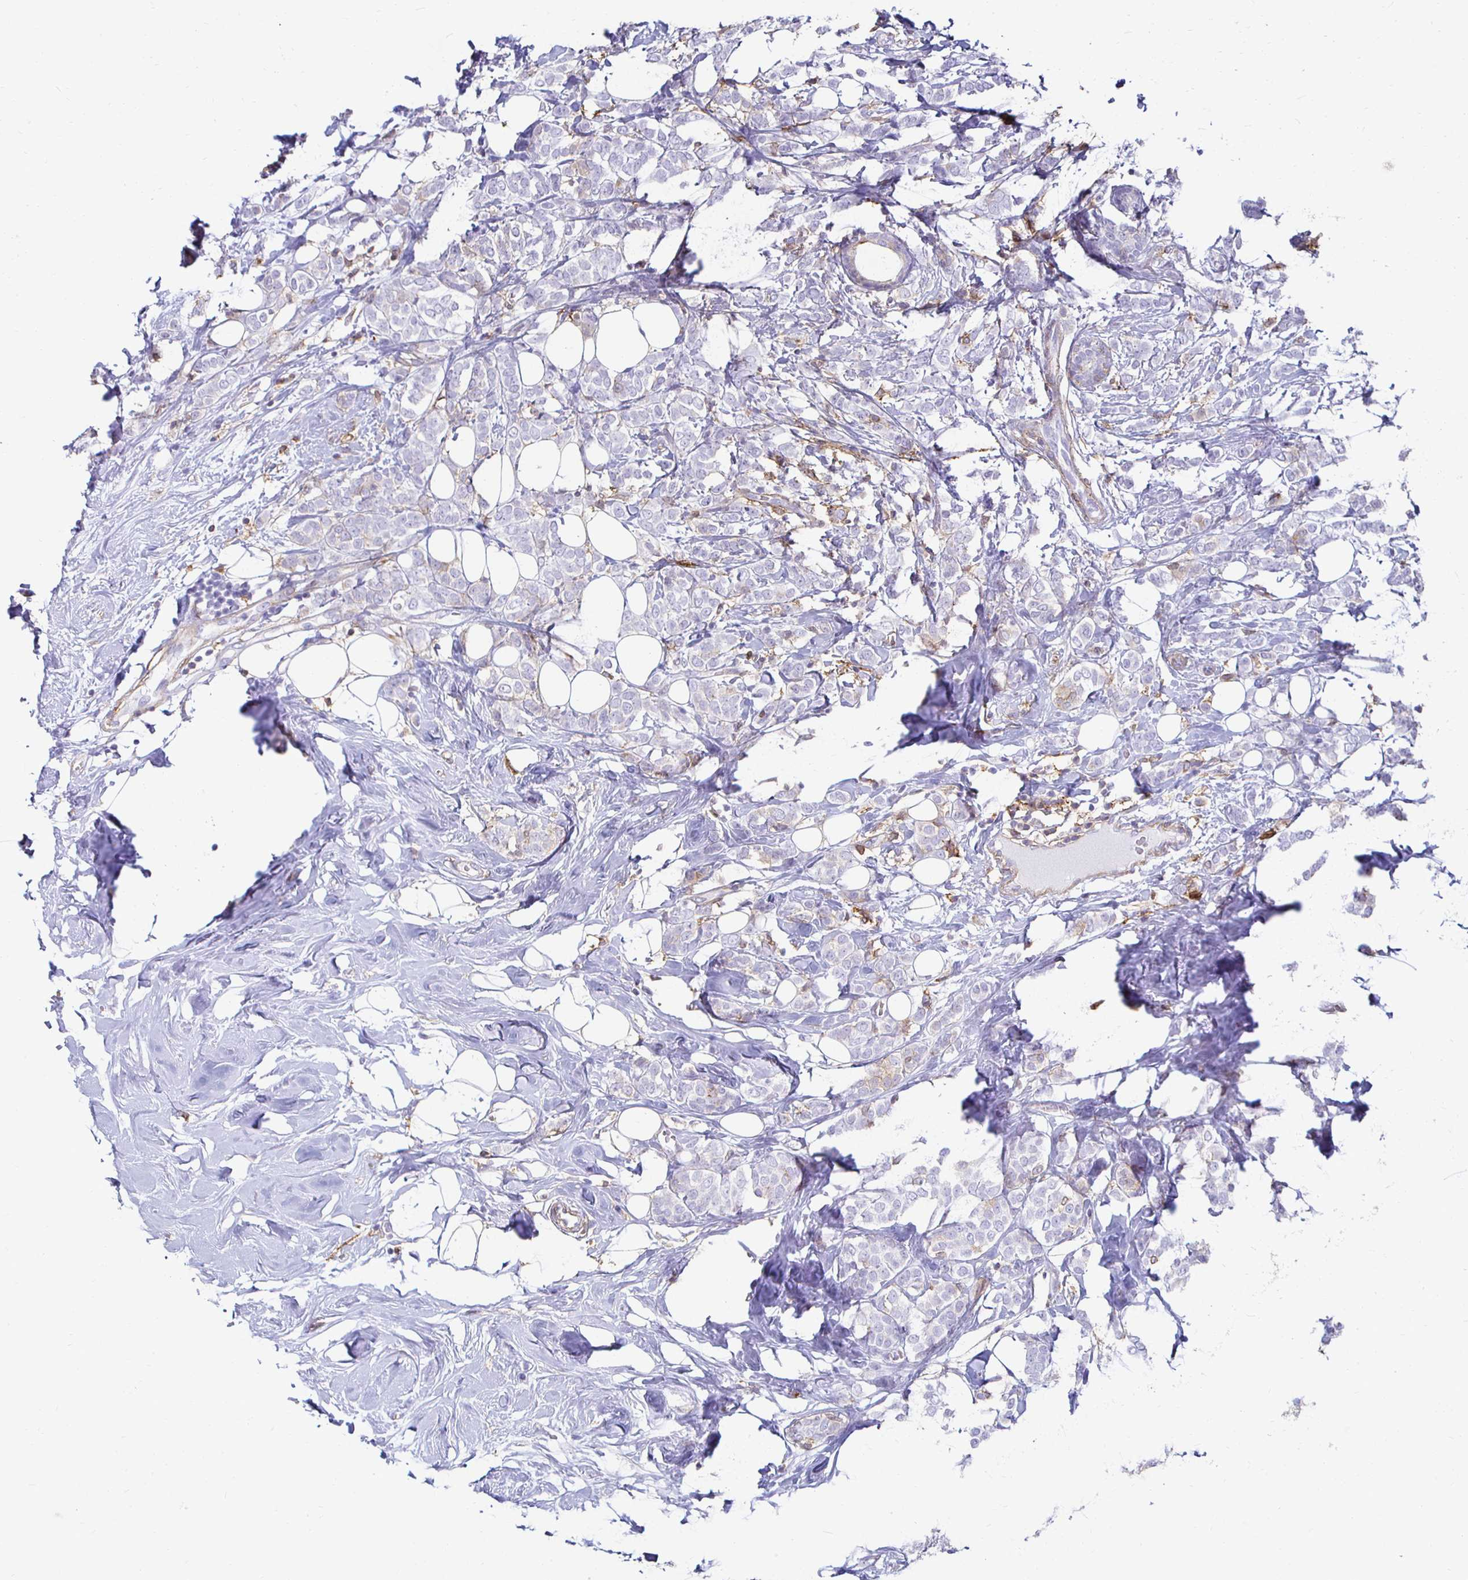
{"staining": {"intensity": "negative", "quantity": "none", "location": "none"}, "tissue": "breast cancer", "cell_type": "Tumor cells", "image_type": "cancer", "snomed": [{"axis": "morphology", "description": "Lobular carcinoma"}, {"axis": "topography", "description": "Breast"}], "caption": "Tumor cells show no significant staining in breast lobular carcinoma.", "gene": "TAS1R3", "patient": {"sex": "female", "age": 49}}